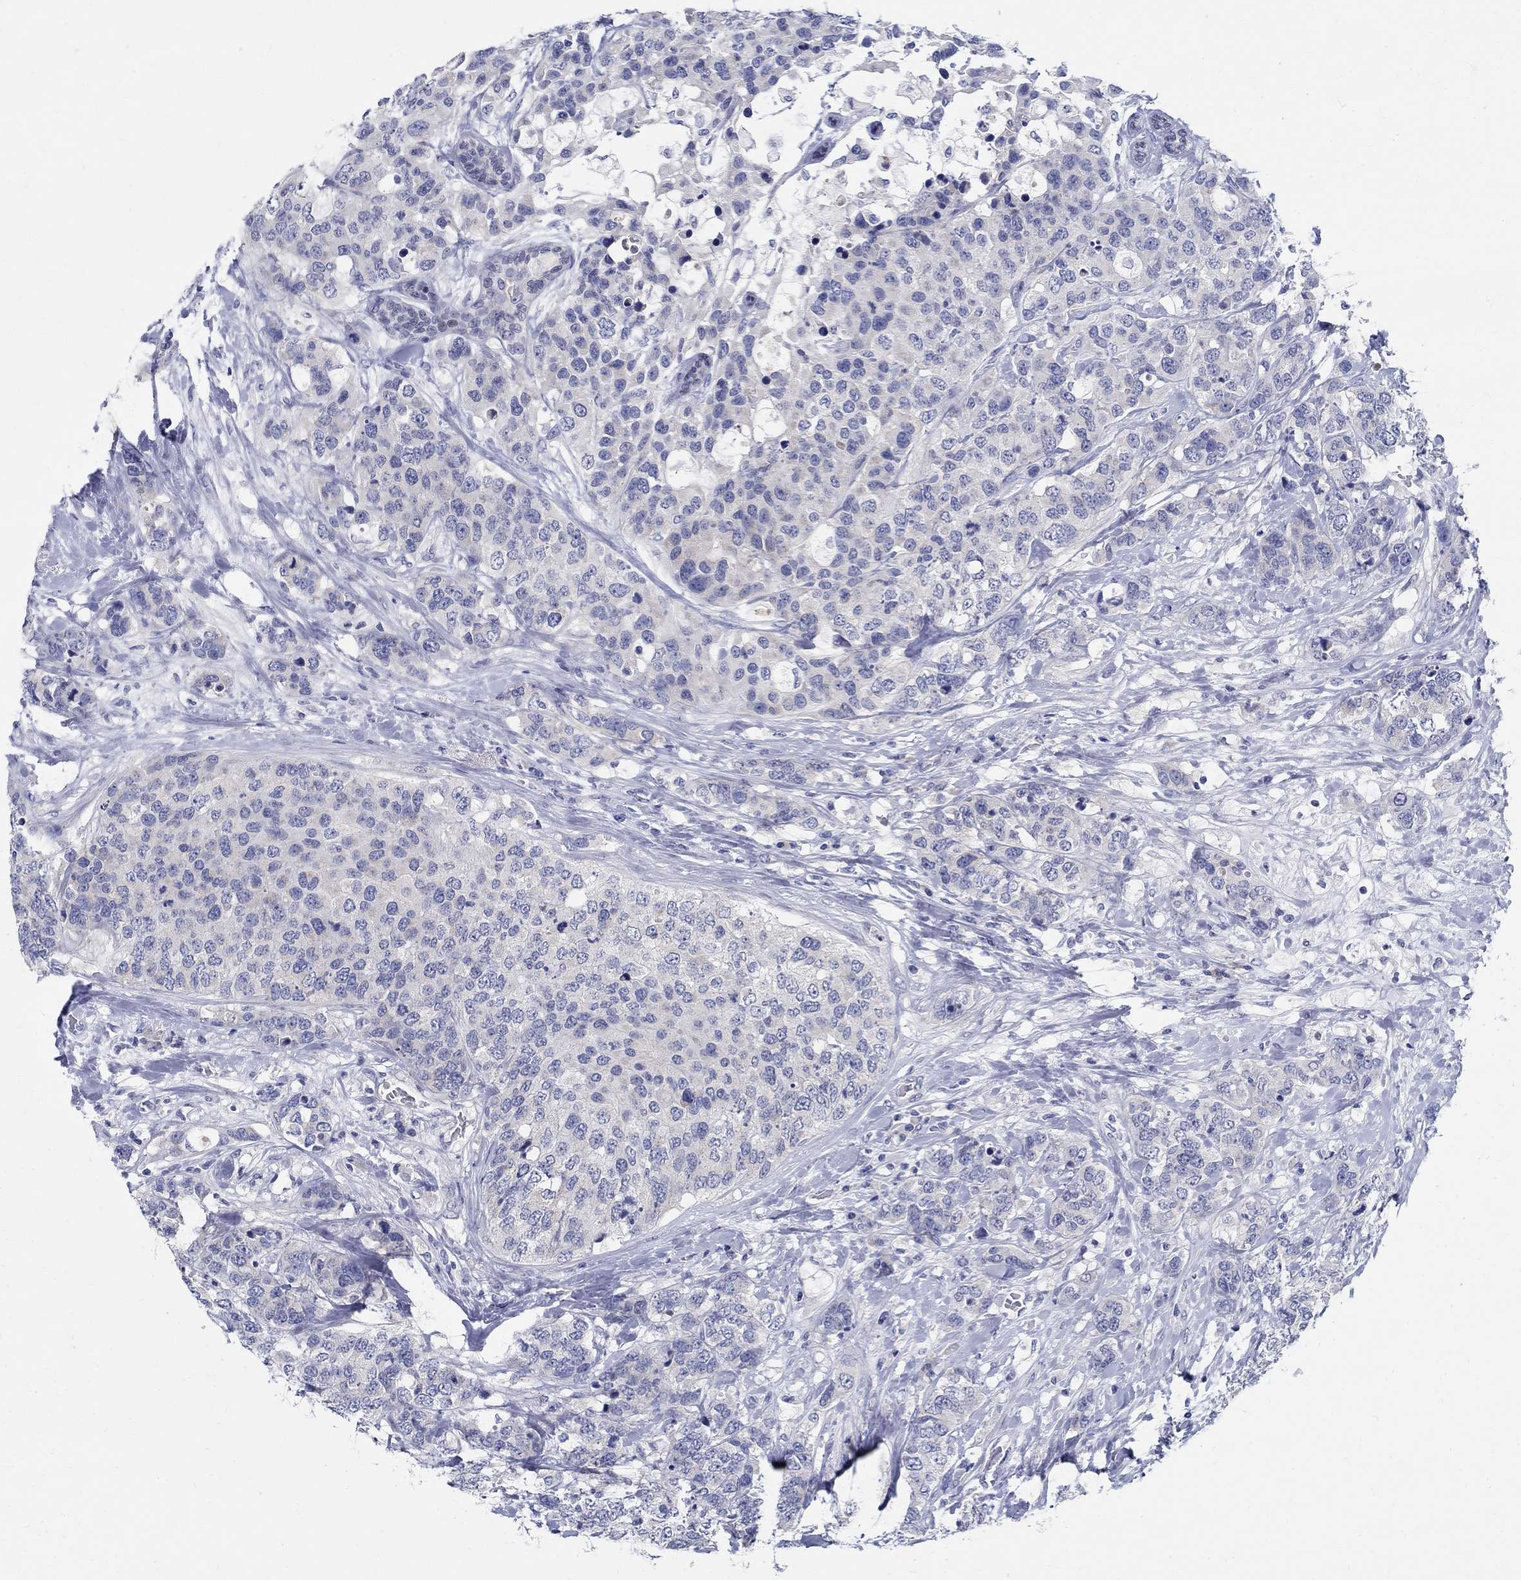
{"staining": {"intensity": "negative", "quantity": "none", "location": "none"}, "tissue": "breast cancer", "cell_type": "Tumor cells", "image_type": "cancer", "snomed": [{"axis": "morphology", "description": "Lobular carcinoma"}, {"axis": "topography", "description": "Breast"}], "caption": "Immunohistochemical staining of lobular carcinoma (breast) demonstrates no significant staining in tumor cells.", "gene": "CRYGD", "patient": {"sex": "female", "age": 59}}